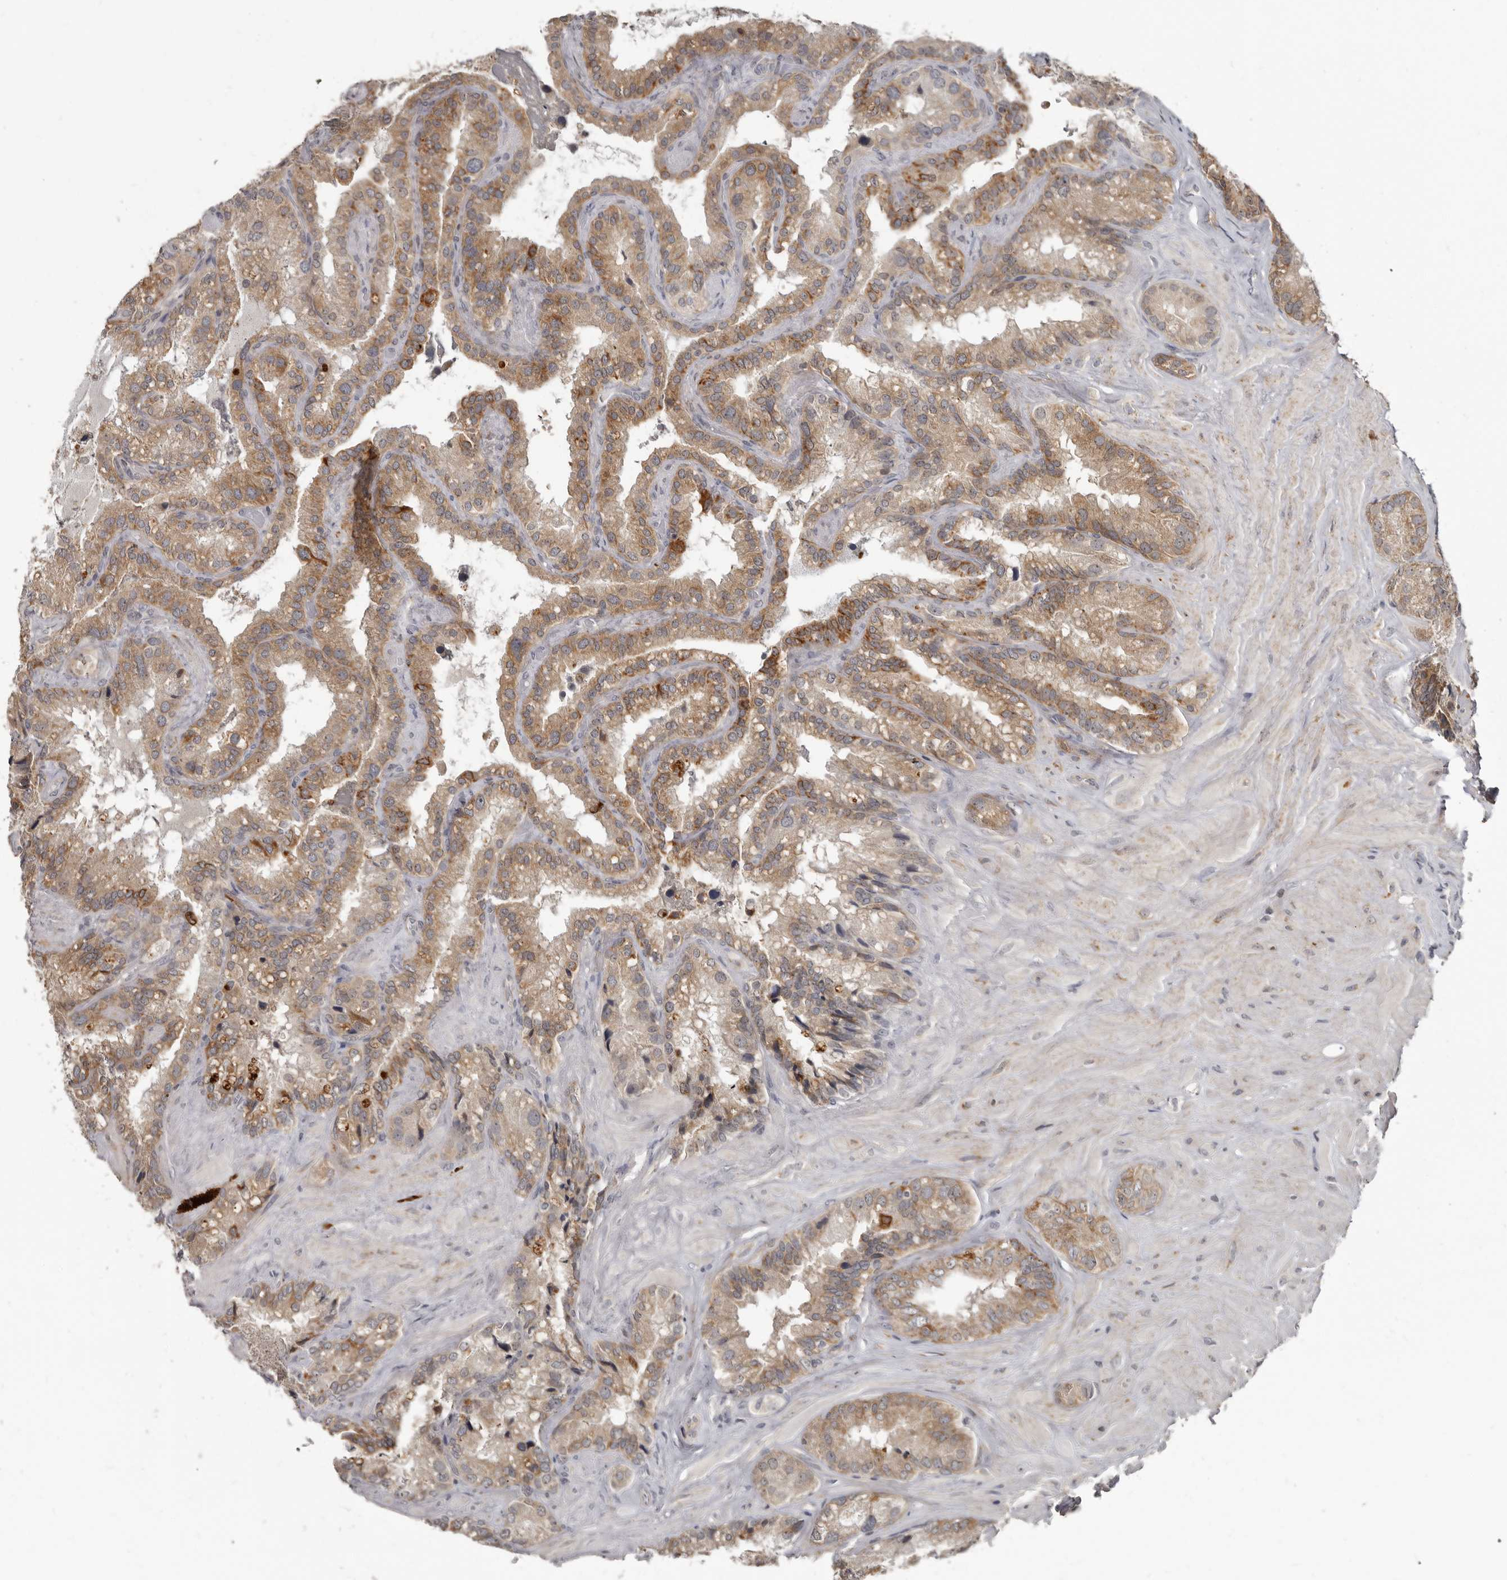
{"staining": {"intensity": "moderate", "quantity": ">75%", "location": "cytoplasmic/membranous"}, "tissue": "seminal vesicle", "cell_type": "Glandular cells", "image_type": "normal", "snomed": [{"axis": "morphology", "description": "Normal tissue, NOS"}, {"axis": "topography", "description": "Prostate"}, {"axis": "topography", "description": "Seminal veicle"}], "caption": "Protein expression by immunohistochemistry reveals moderate cytoplasmic/membranous positivity in about >75% of glandular cells in normal seminal vesicle.", "gene": "BAD", "patient": {"sex": "male", "age": 68}}